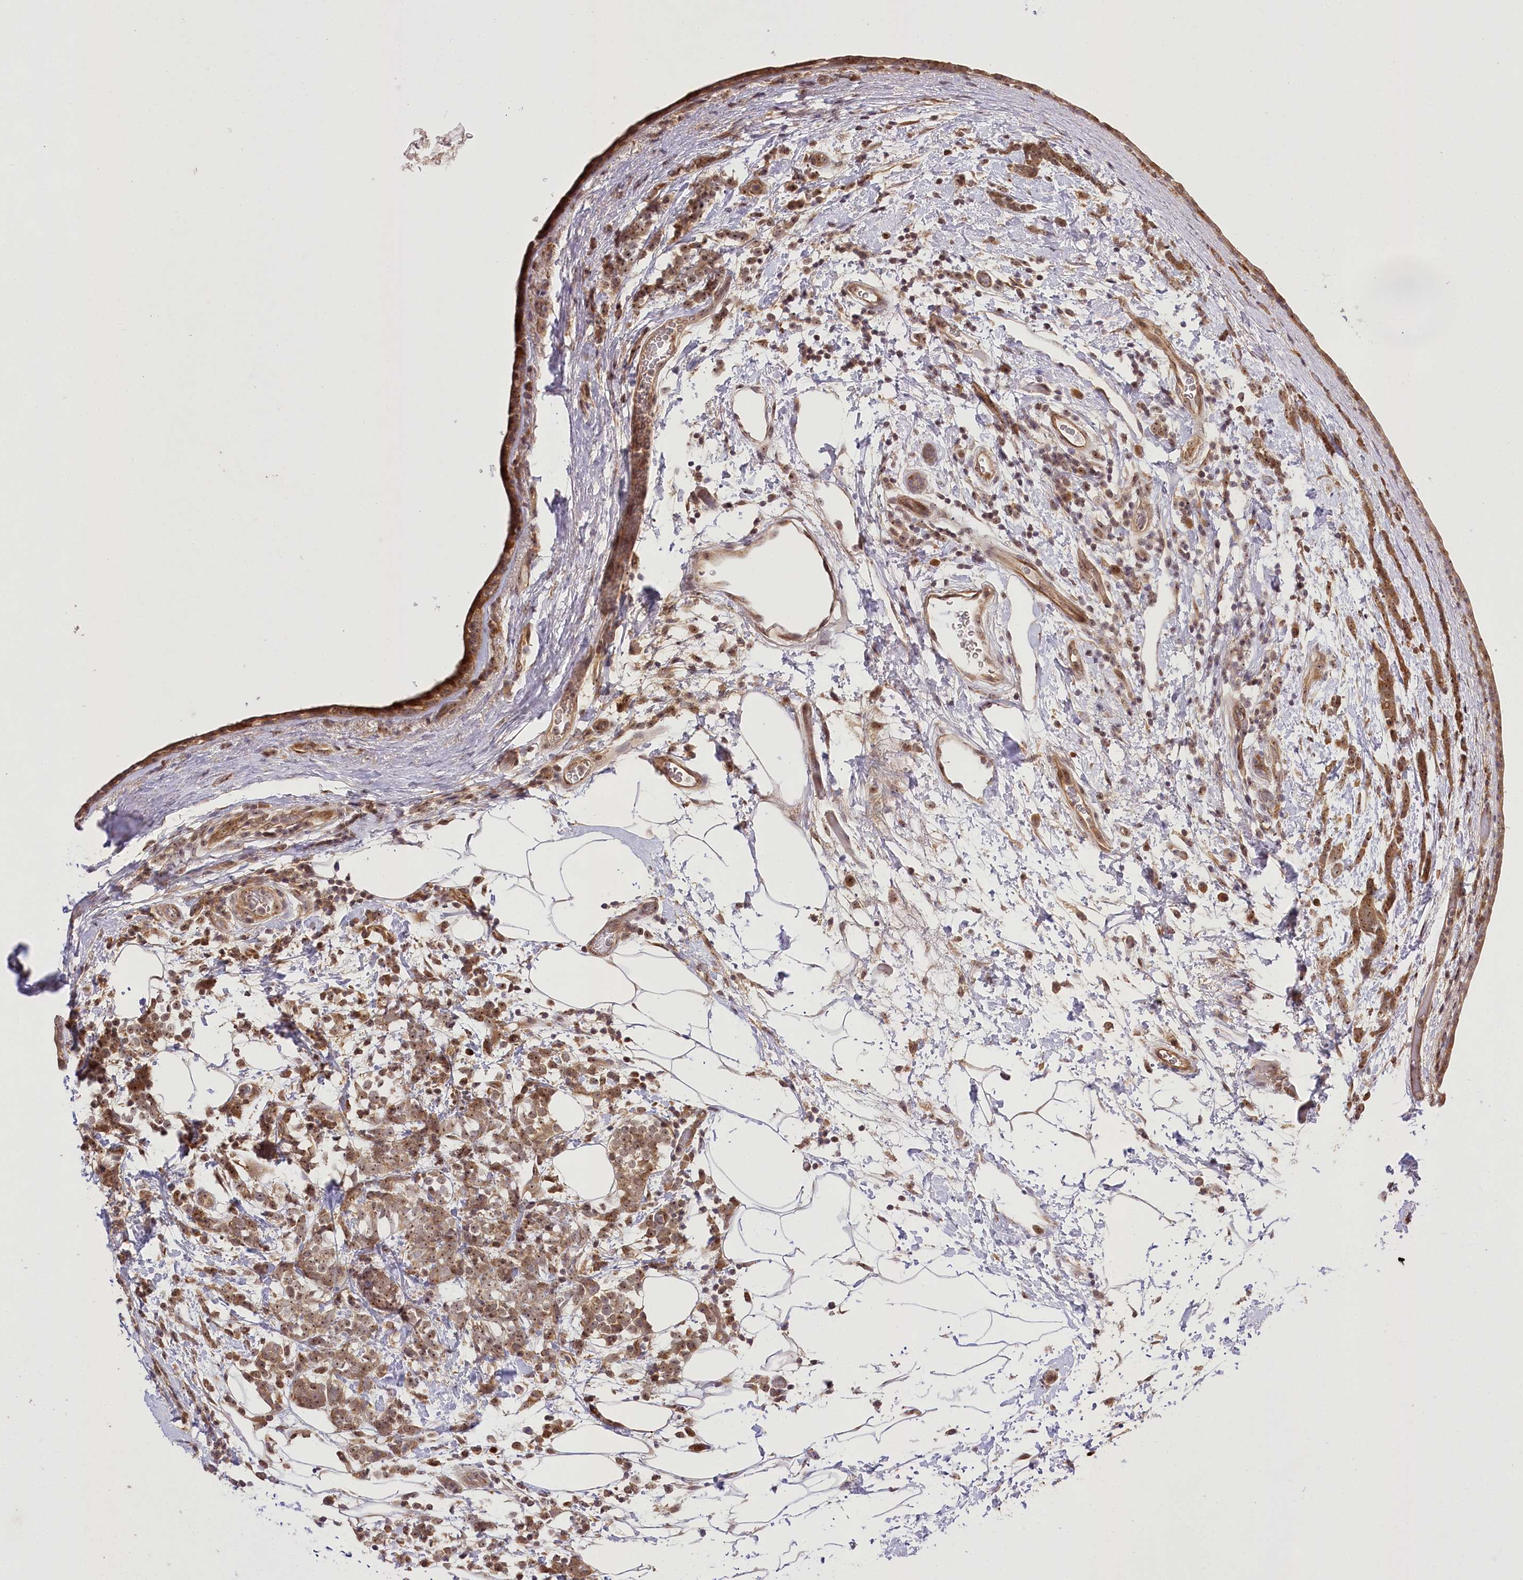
{"staining": {"intensity": "moderate", "quantity": ">75%", "location": "cytoplasmic/membranous,nuclear"}, "tissue": "breast cancer", "cell_type": "Tumor cells", "image_type": "cancer", "snomed": [{"axis": "morphology", "description": "Lobular carcinoma"}, {"axis": "topography", "description": "Breast"}], "caption": "Tumor cells demonstrate medium levels of moderate cytoplasmic/membranous and nuclear positivity in approximately >75% of cells in breast lobular carcinoma. (brown staining indicates protein expression, while blue staining denotes nuclei).", "gene": "SERGEF", "patient": {"sex": "female", "age": 58}}